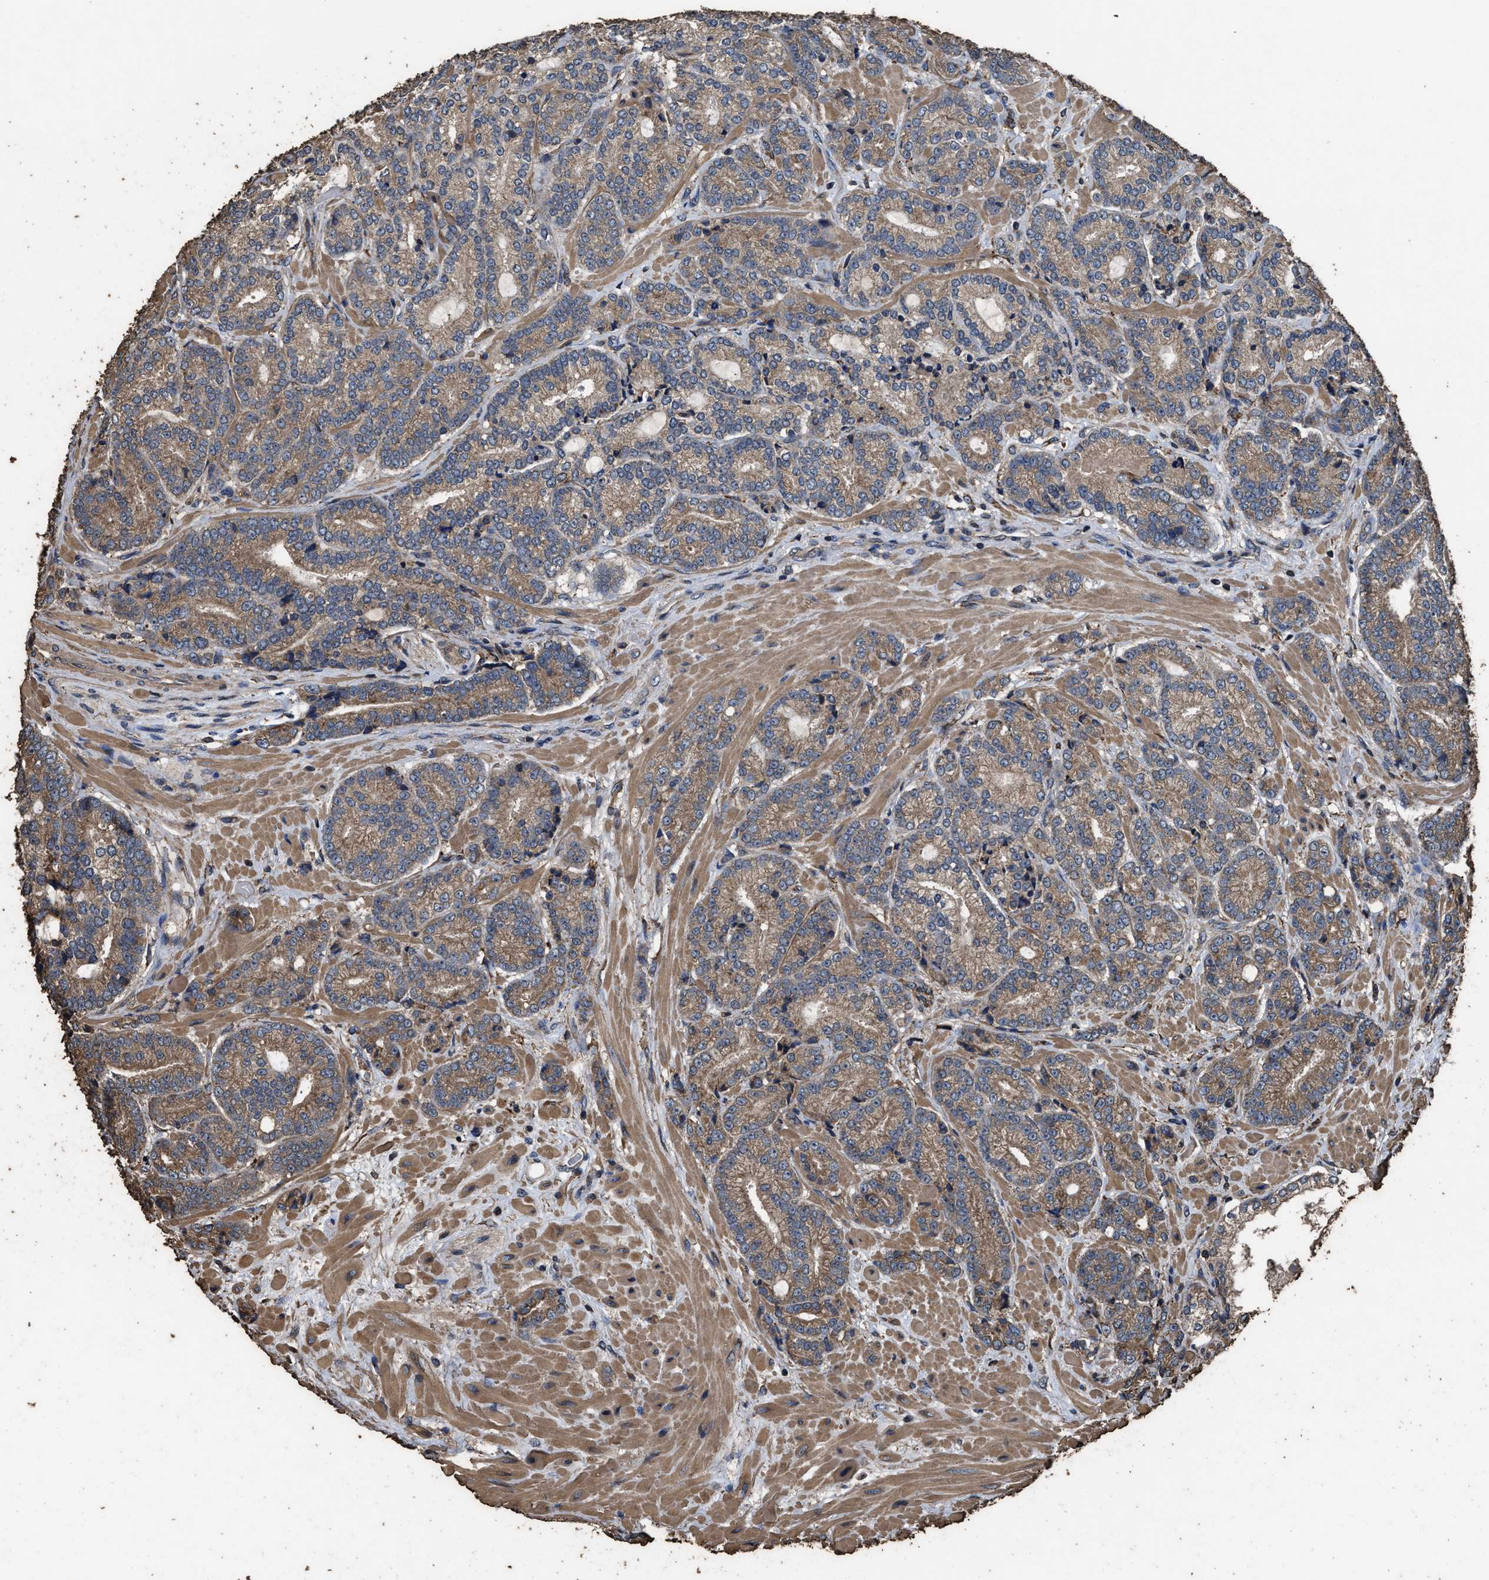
{"staining": {"intensity": "moderate", "quantity": ">75%", "location": "cytoplasmic/membranous"}, "tissue": "prostate cancer", "cell_type": "Tumor cells", "image_type": "cancer", "snomed": [{"axis": "morphology", "description": "Adenocarcinoma, High grade"}, {"axis": "topography", "description": "Prostate"}], "caption": "There is medium levels of moderate cytoplasmic/membranous expression in tumor cells of adenocarcinoma (high-grade) (prostate), as demonstrated by immunohistochemical staining (brown color).", "gene": "ZMYND19", "patient": {"sex": "male", "age": 61}}